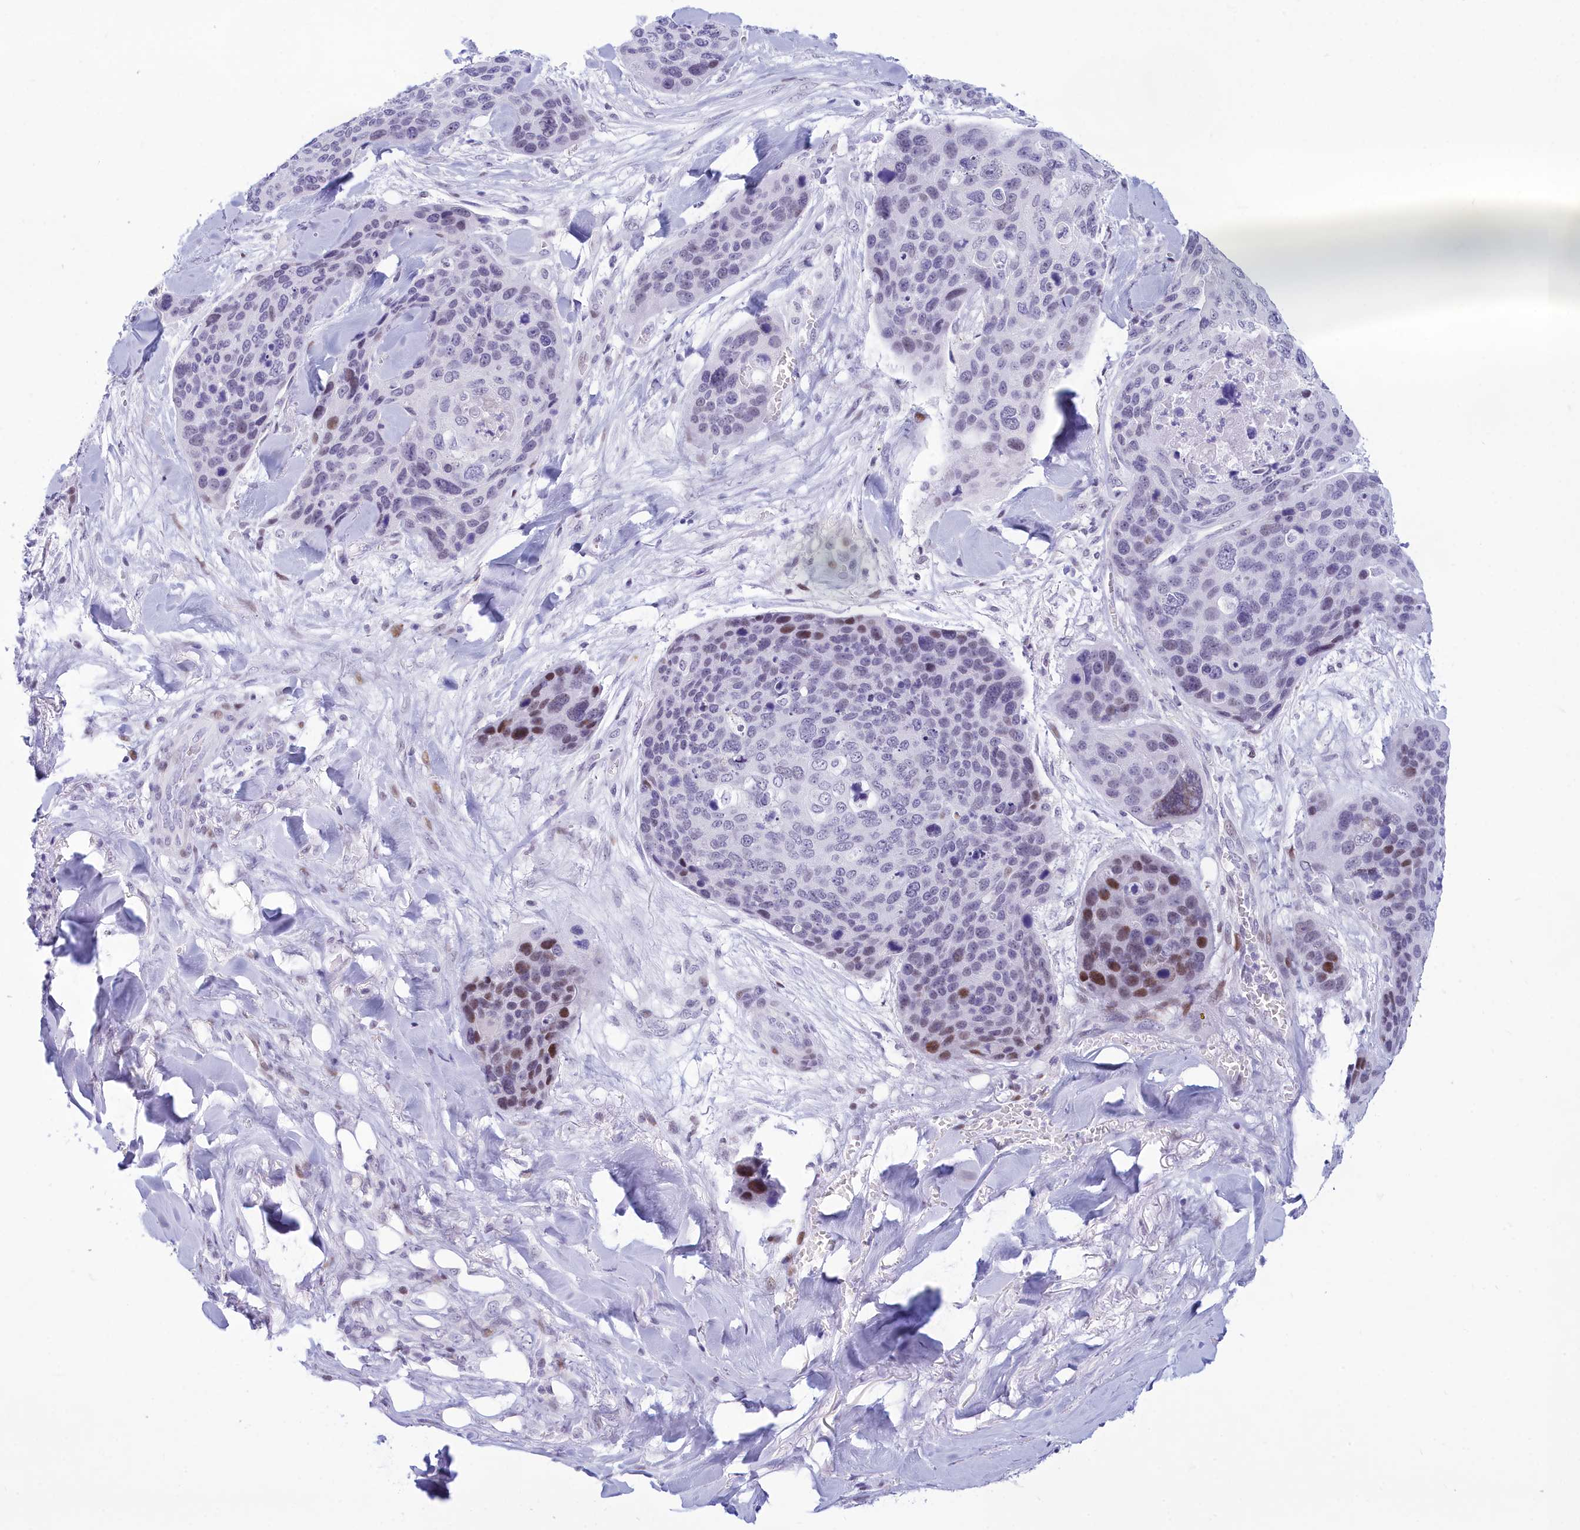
{"staining": {"intensity": "moderate", "quantity": "<25%", "location": "nuclear"}, "tissue": "skin cancer", "cell_type": "Tumor cells", "image_type": "cancer", "snomed": [{"axis": "morphology", "description": "Basal cell carcinoma"}, {"axis": "topography", "description": "Skin"}], "caption": "This is a photomicrograph of immunohistochemistry staining of skin cancer, which shows moderate expression in the nuclear of tumor cells.", "gene": "SNX20", "patient": {"sex": "female", "age": 74}}